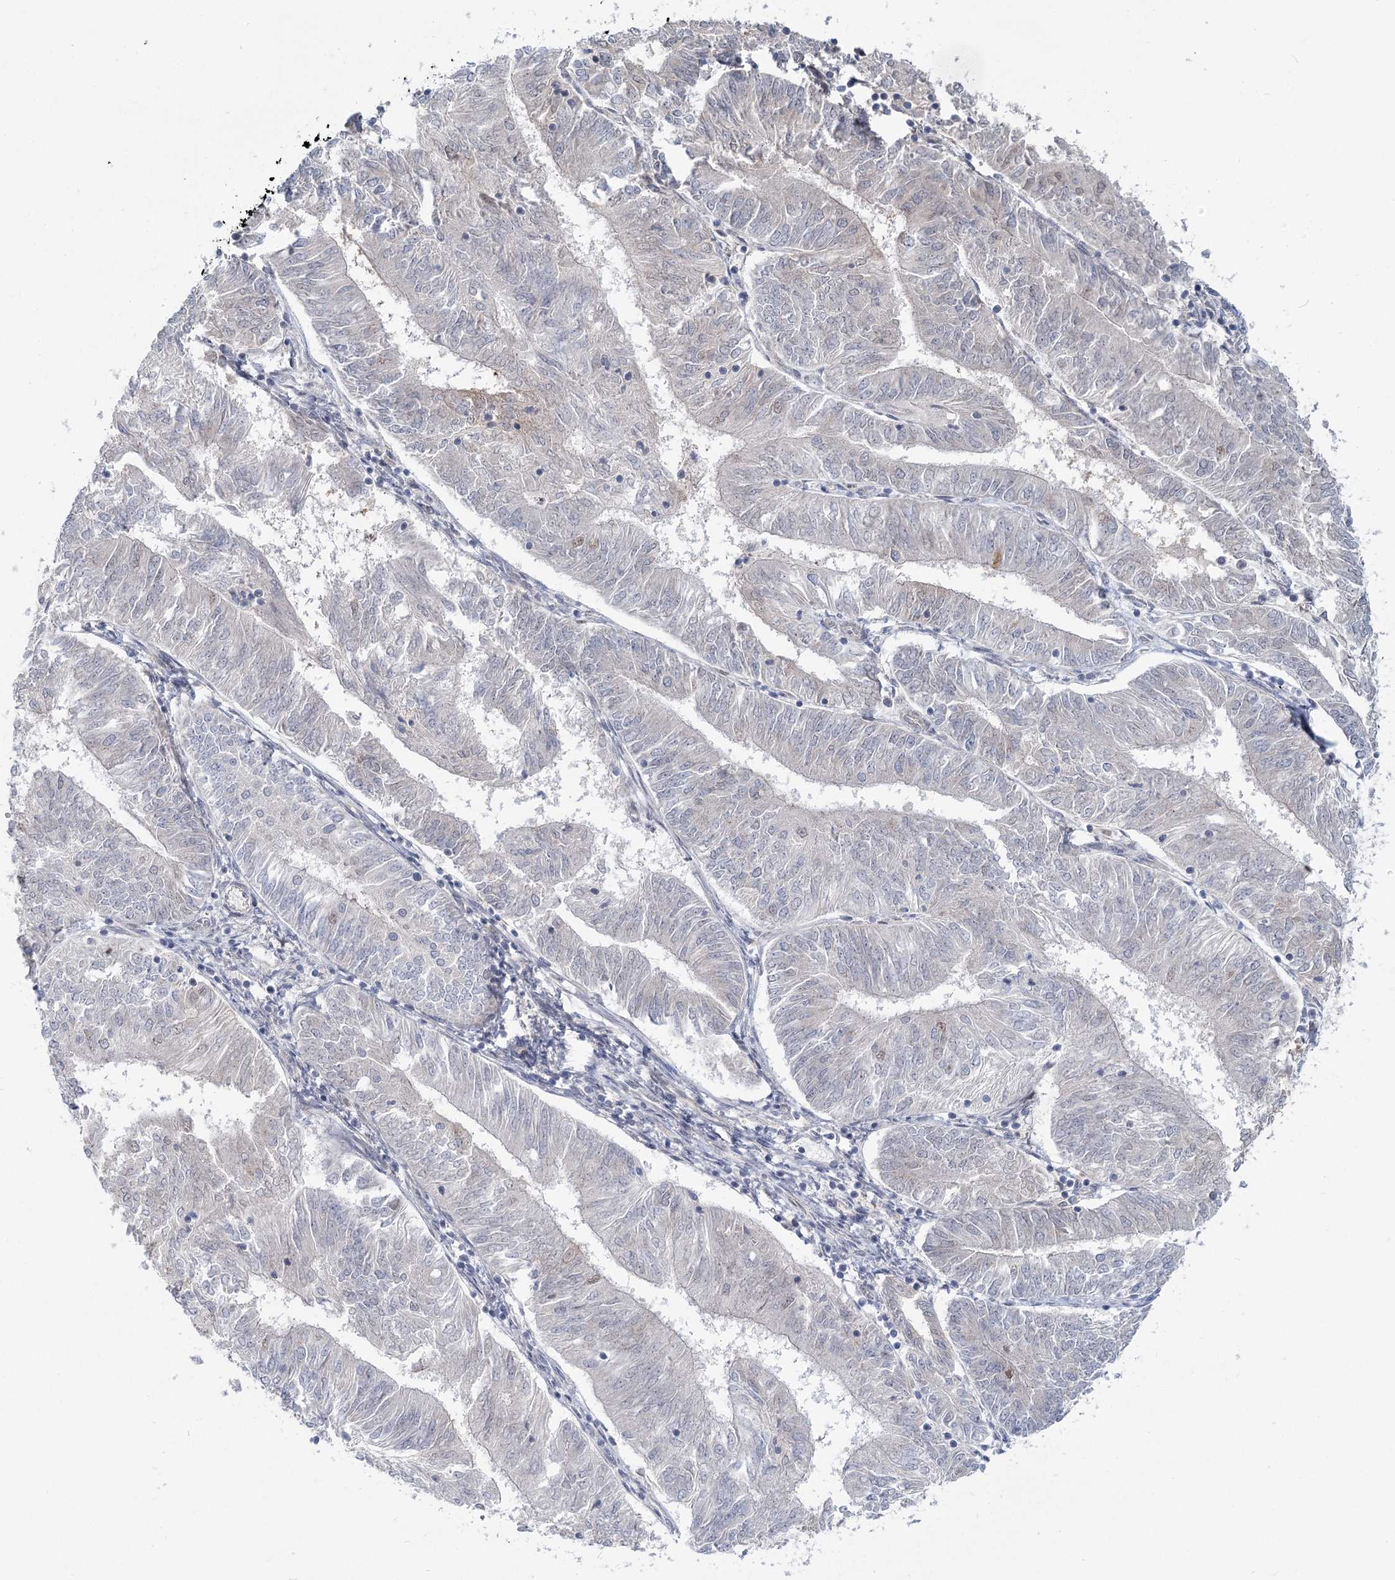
{"staining": {"intensity": "negative", "quantity": "none", "location": "none"}, "tissue": "endometrial cancer", "cell_type": "Tumor cells", "image_type": "cancer", "snomed": [{"axis": "morphology", "description": "Adenocarcinoma, NOS"}, {"axis": "topography", "description": "Endometrium"}], "caption": "The photomicrograph reveals no significant staining in tumor cells of adenocarcinoma (endometrial). Nuclei are stained in blue.", "gene": "USP11", "patient": {"sex": "female", "age": 58}}